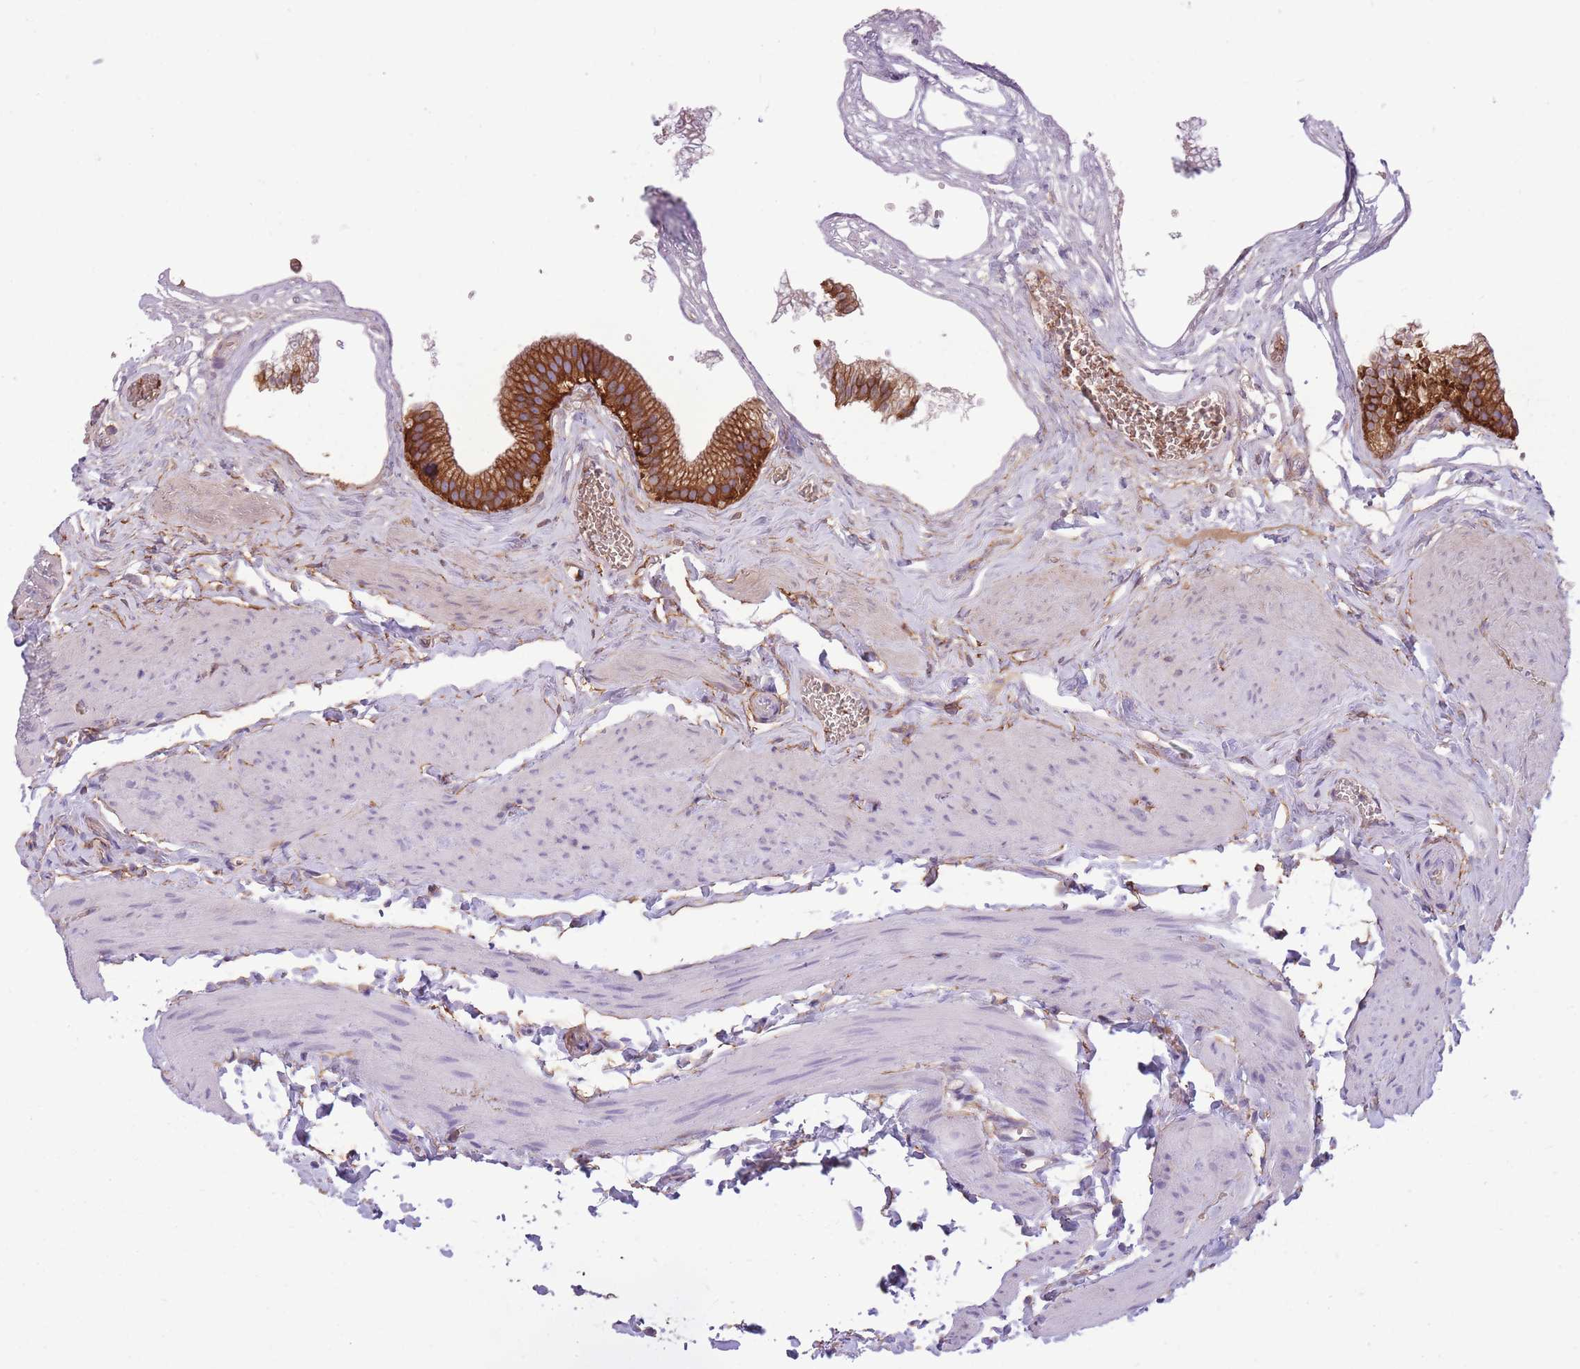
{"staining": {"intensity": "strong", "quantity": ">75%", "location": "cytoplasmic/membranous"}, "tissue": "gallbladder", "cell_type": "Glandular cells", "image_type": "normal", "snomed": [{"axis": "morphology", "description": "Normal tissue, NOS"}, {"axis": "topography", "description": "Gallbladder"}], "caption": "The histopathology image reveals staining of unremarkable gallbladder, revealing strong cytoplasmic/membranous protein positivity (brown color) within glandular cells.", "gene": "ADD1", "patient": {"sex": "female", "age": 54}}